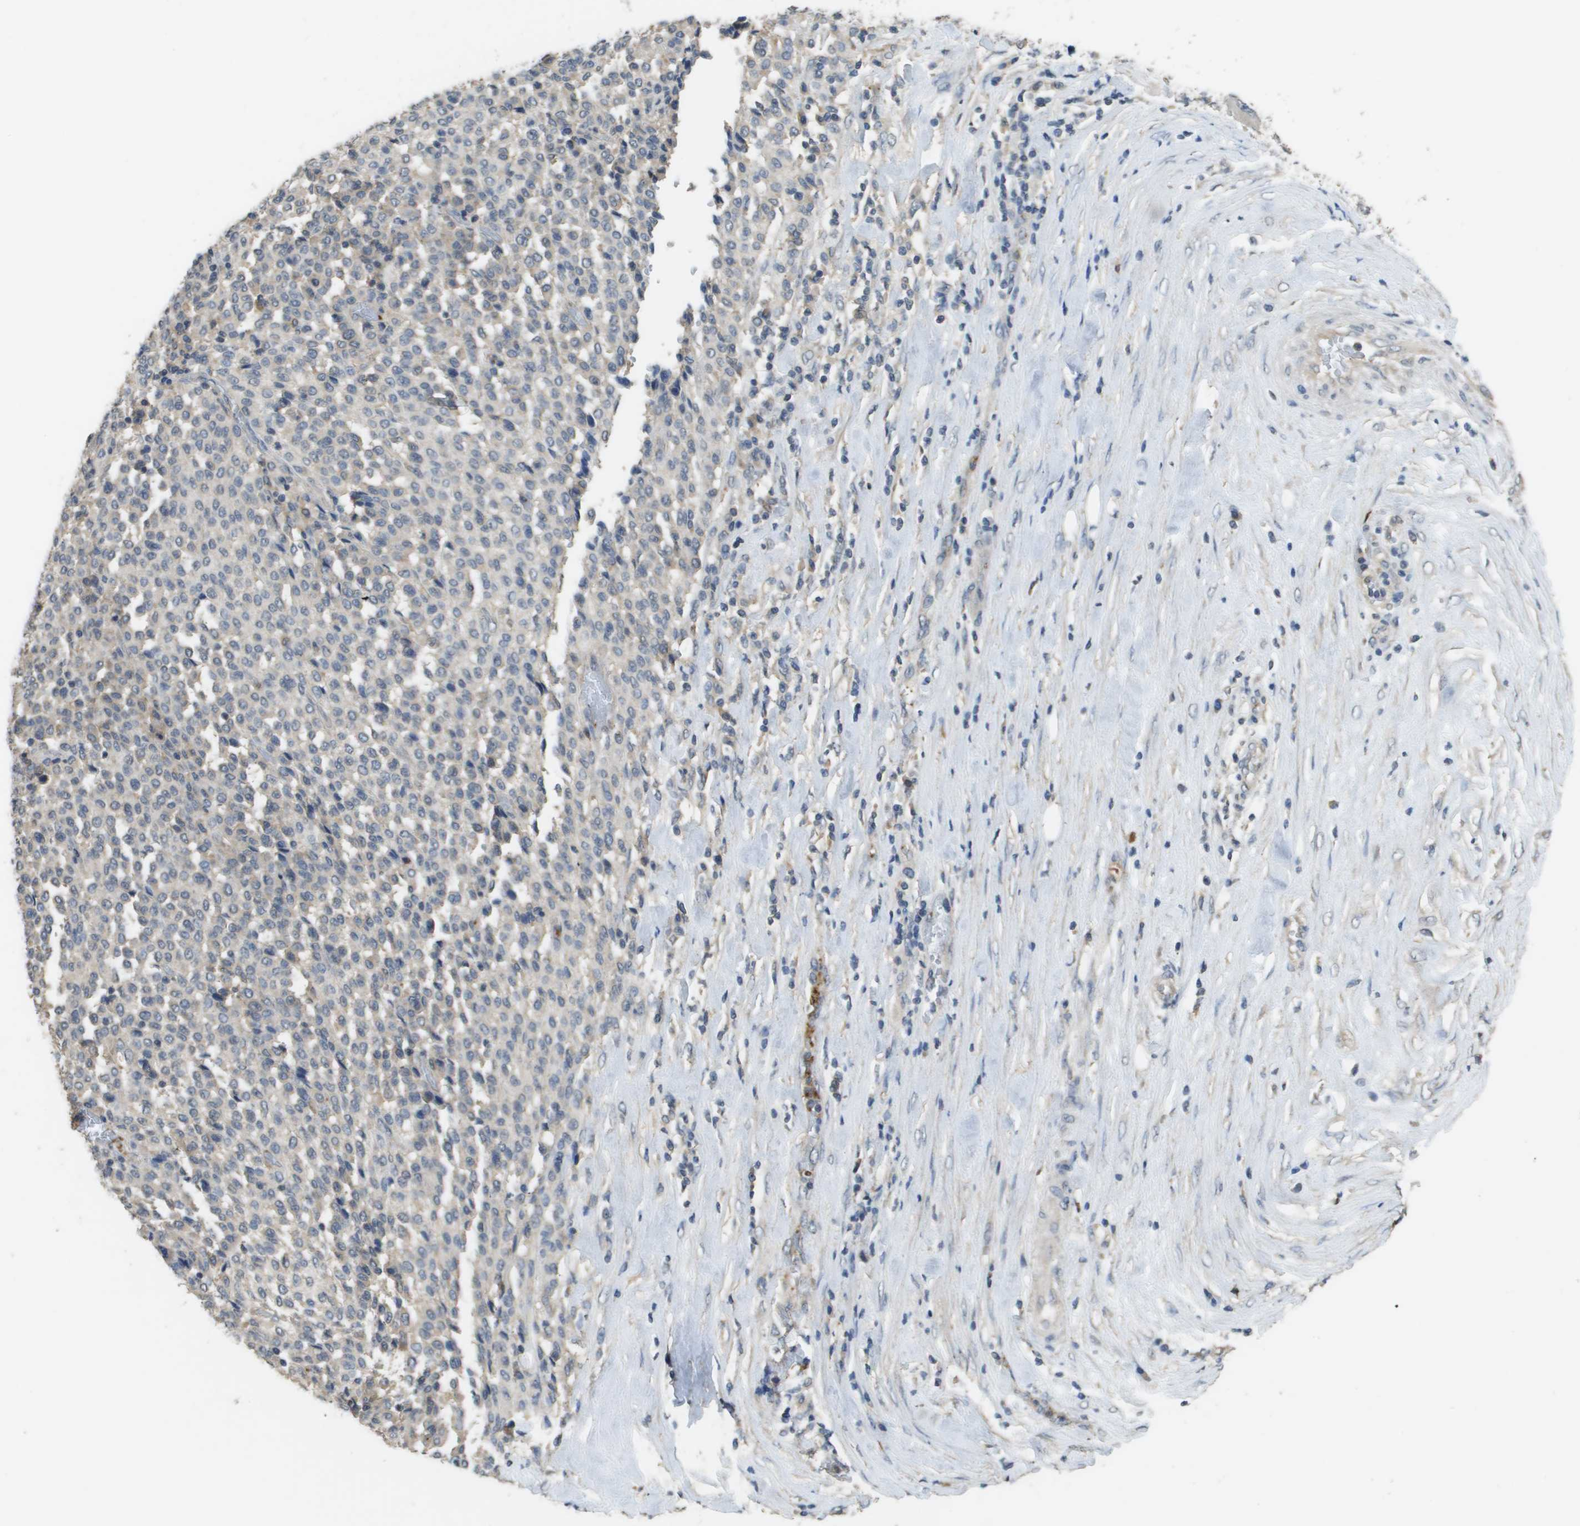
{"staining": {"intensity": "negative", "quantity": "none", "location": "none"}, "tissue": "melanoma", "cell_type": "Tumor cells", "image_type": "cancer", "snomed": [{"axis": "morphology", "description": "Malignant melanoma, Metastatic site"}, {"axis": "topography", "description": "Pancreas"}], "caption": "Tumor cells are negative for brown protein staining in malignant melanoma (metastatic site).", "gene": "RAB27B", "patient": {"sex": "female", "age": 30}}